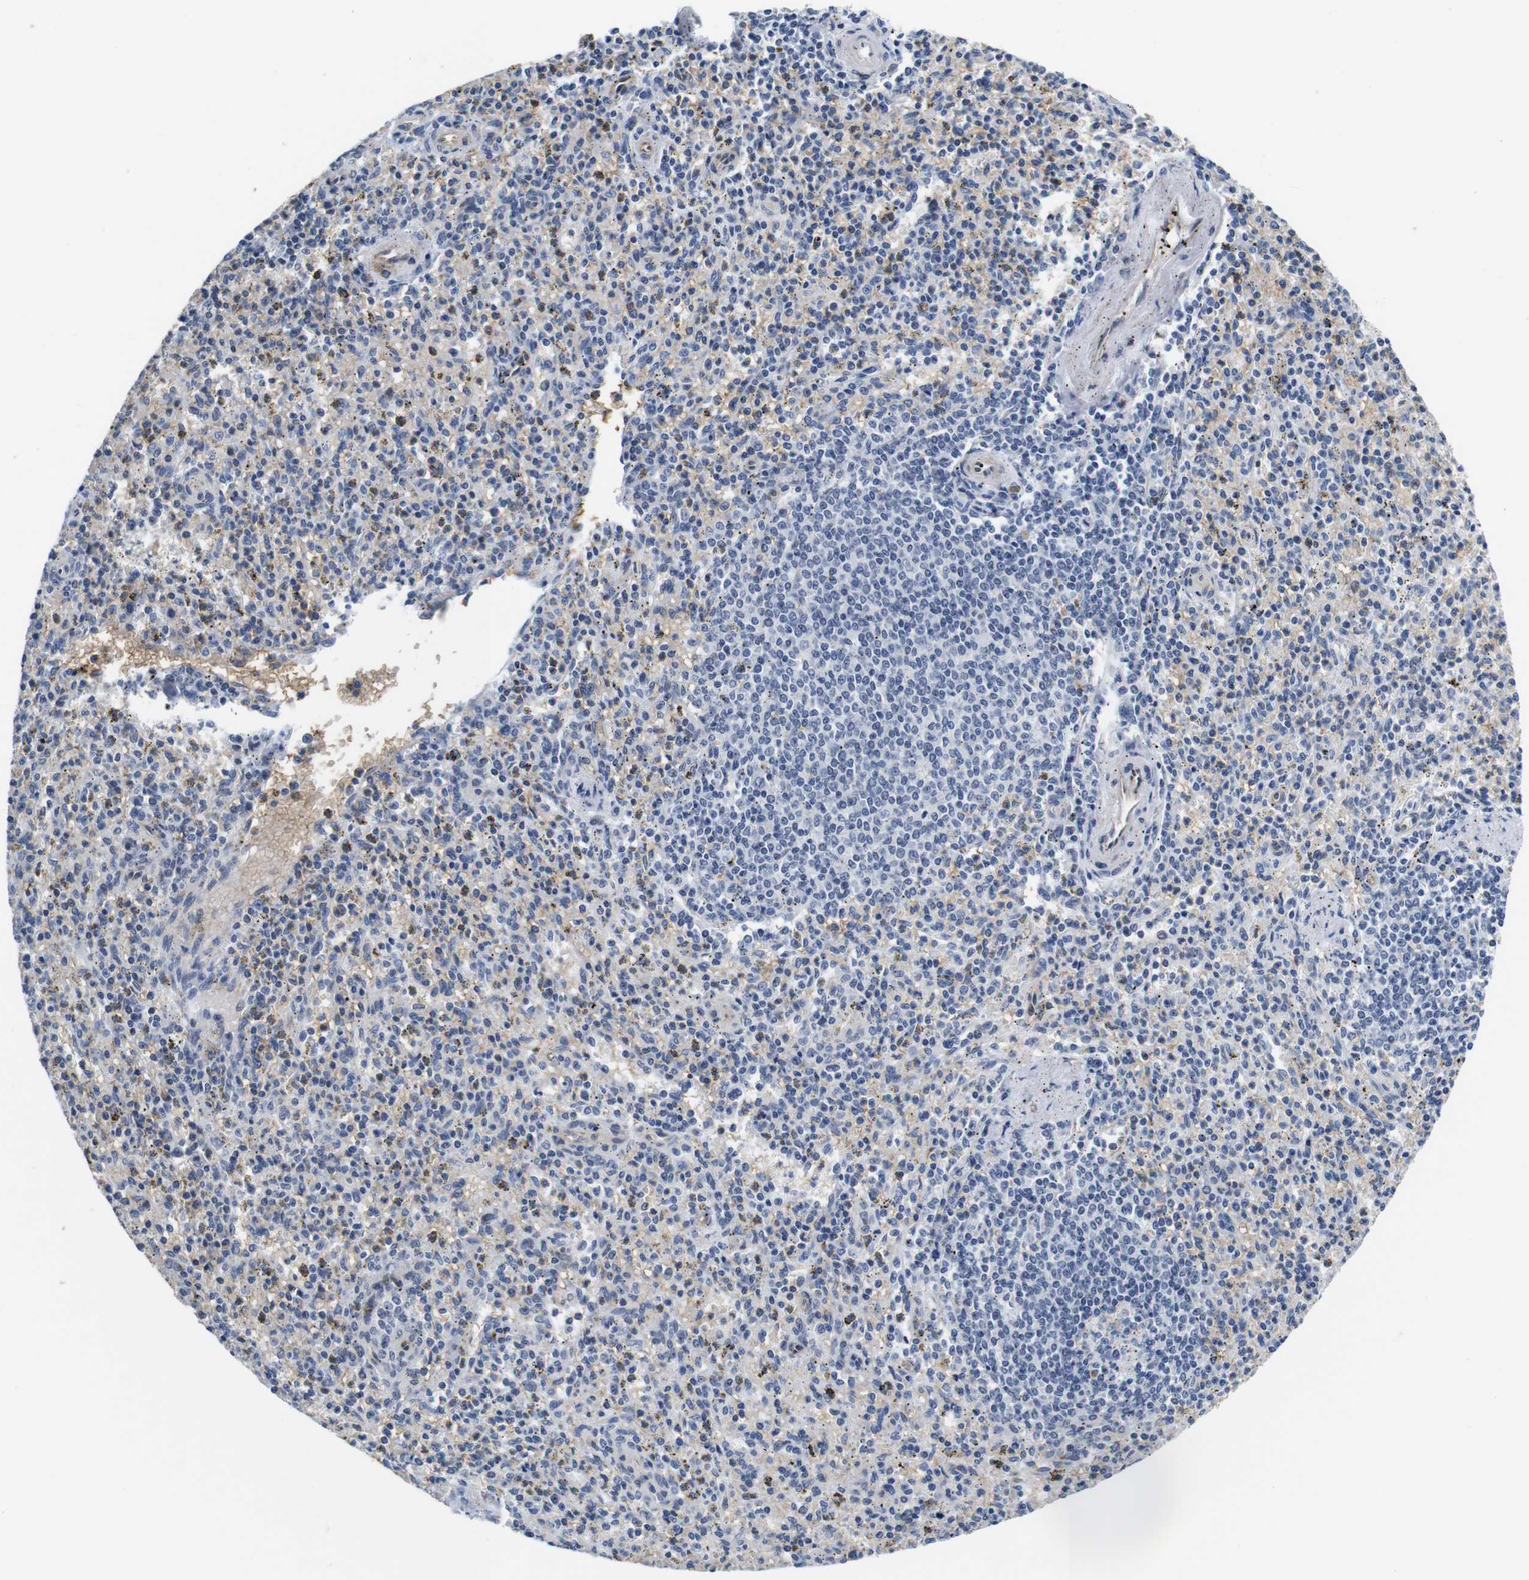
{"staining": {"intensity": "negative", "quantity": "none", "location": "none"}, "tissue": "spleen", "cell_type": "Cells in red pulp", "image_type": "normal", "snomed": [{"axis": "morphology", "description": "Normal tissue, NOS"}, {"axis": "topography", "description": "Spleen"}], "caption": "Micrograph shows no protein staining in cells in red pulp of unremarkable spleen.", "gene": "SOCS3", "patient": {"sex": "male", "age": 72}}